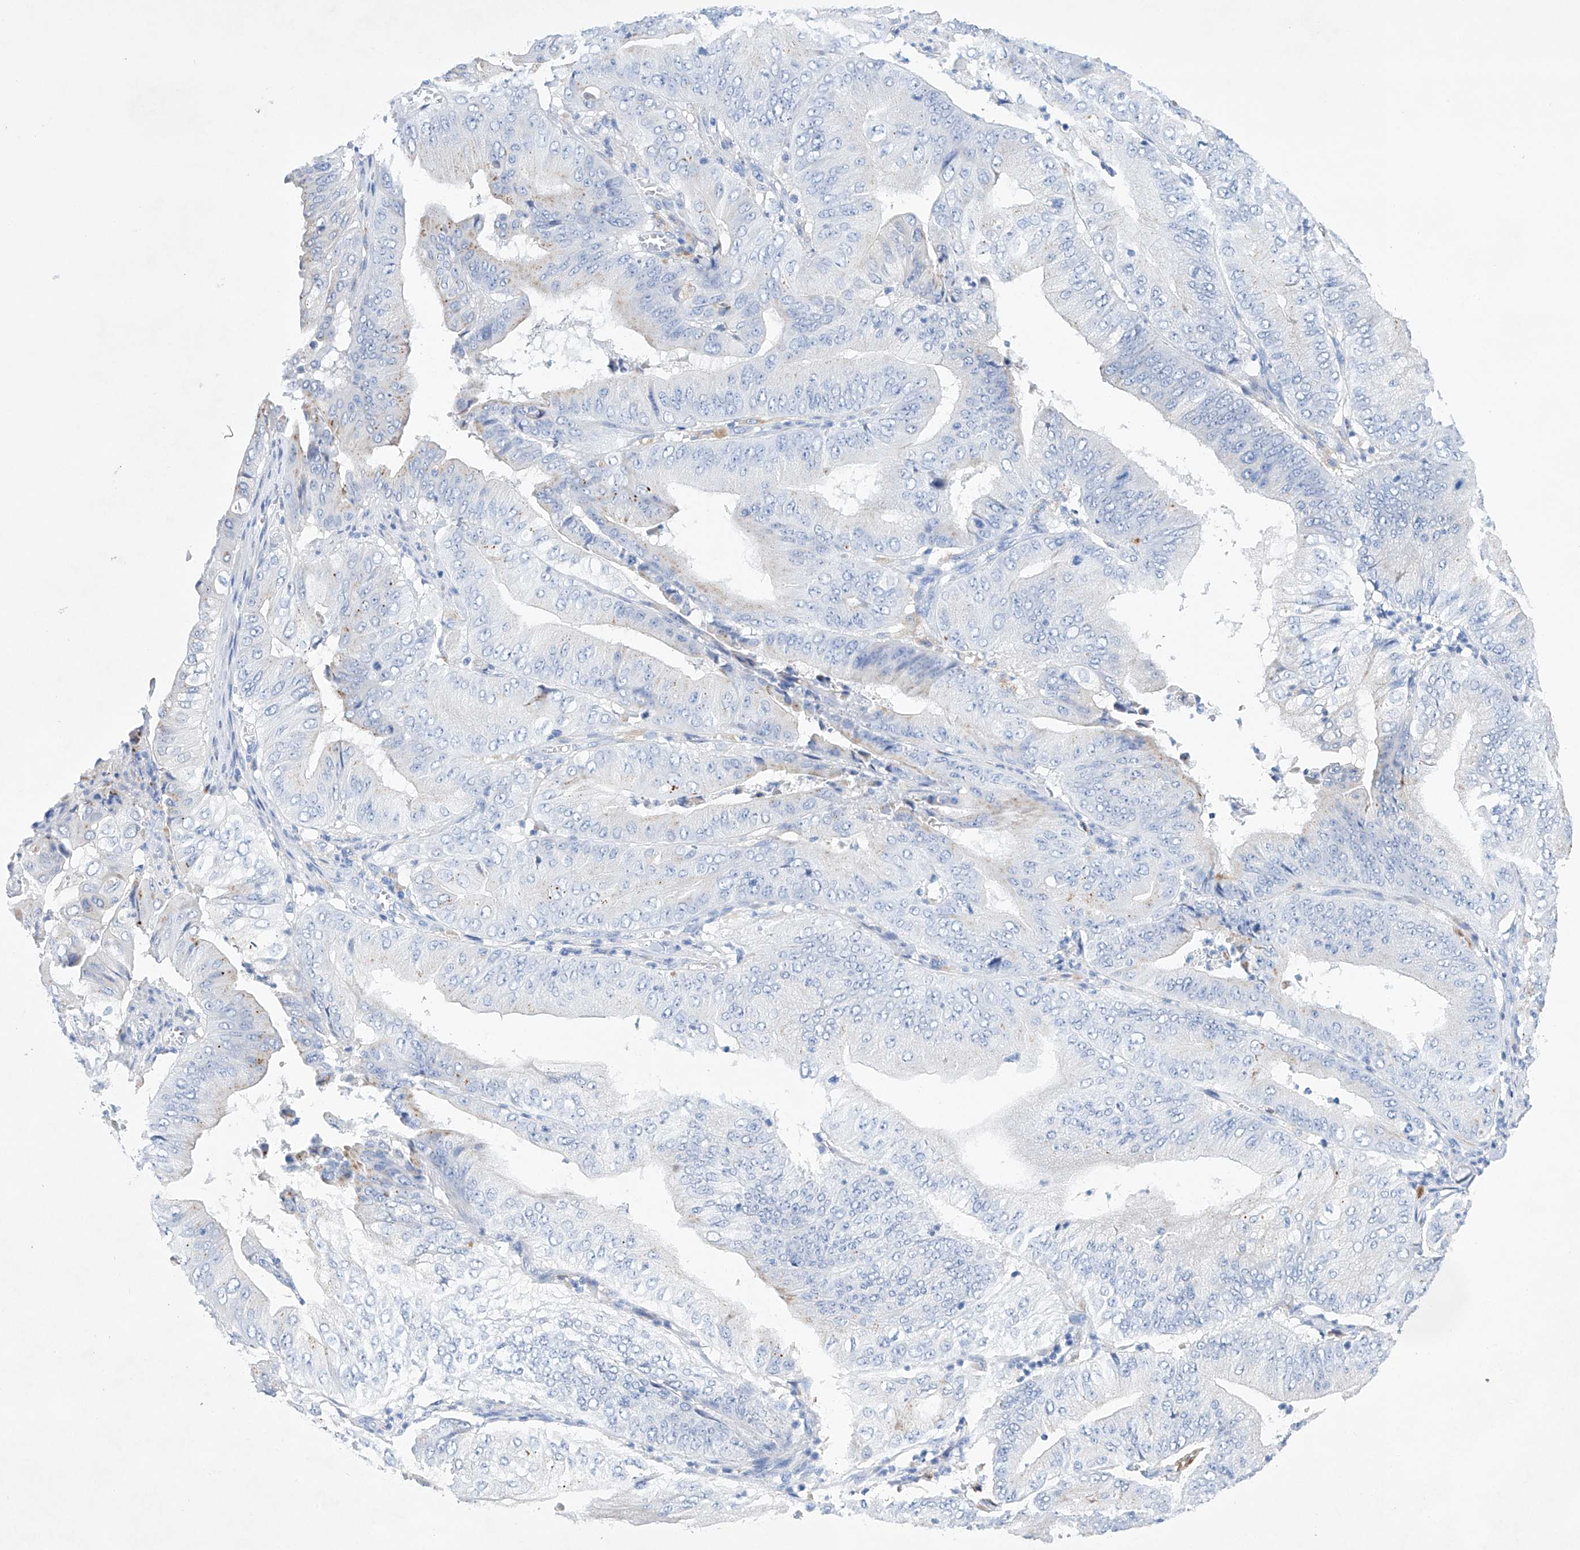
{"staining": {"intensity": "negative", "quantity": "none", "location": "none"}, "tissue": "pancreatic cancer", "cell_type": "Tumor cells", "image_type": "cancer", "snomed": [{"axis": "morphology", "description": "Adenocarcinoma, NOS"}, {"axis": "topography", "description": "Pancreas"}], "caption": "High magnification brightfield microscopy of adenocarcinoma (pancreatic) stained with DAB (brown) and counterstained with hematoxylin (blue): tumor cells show no significant expression. (Immunohistochemistry, brightfield microscopy, high magnification).", "gene": "LURAP1", "patient": {"sex": "female", "age": 77}}